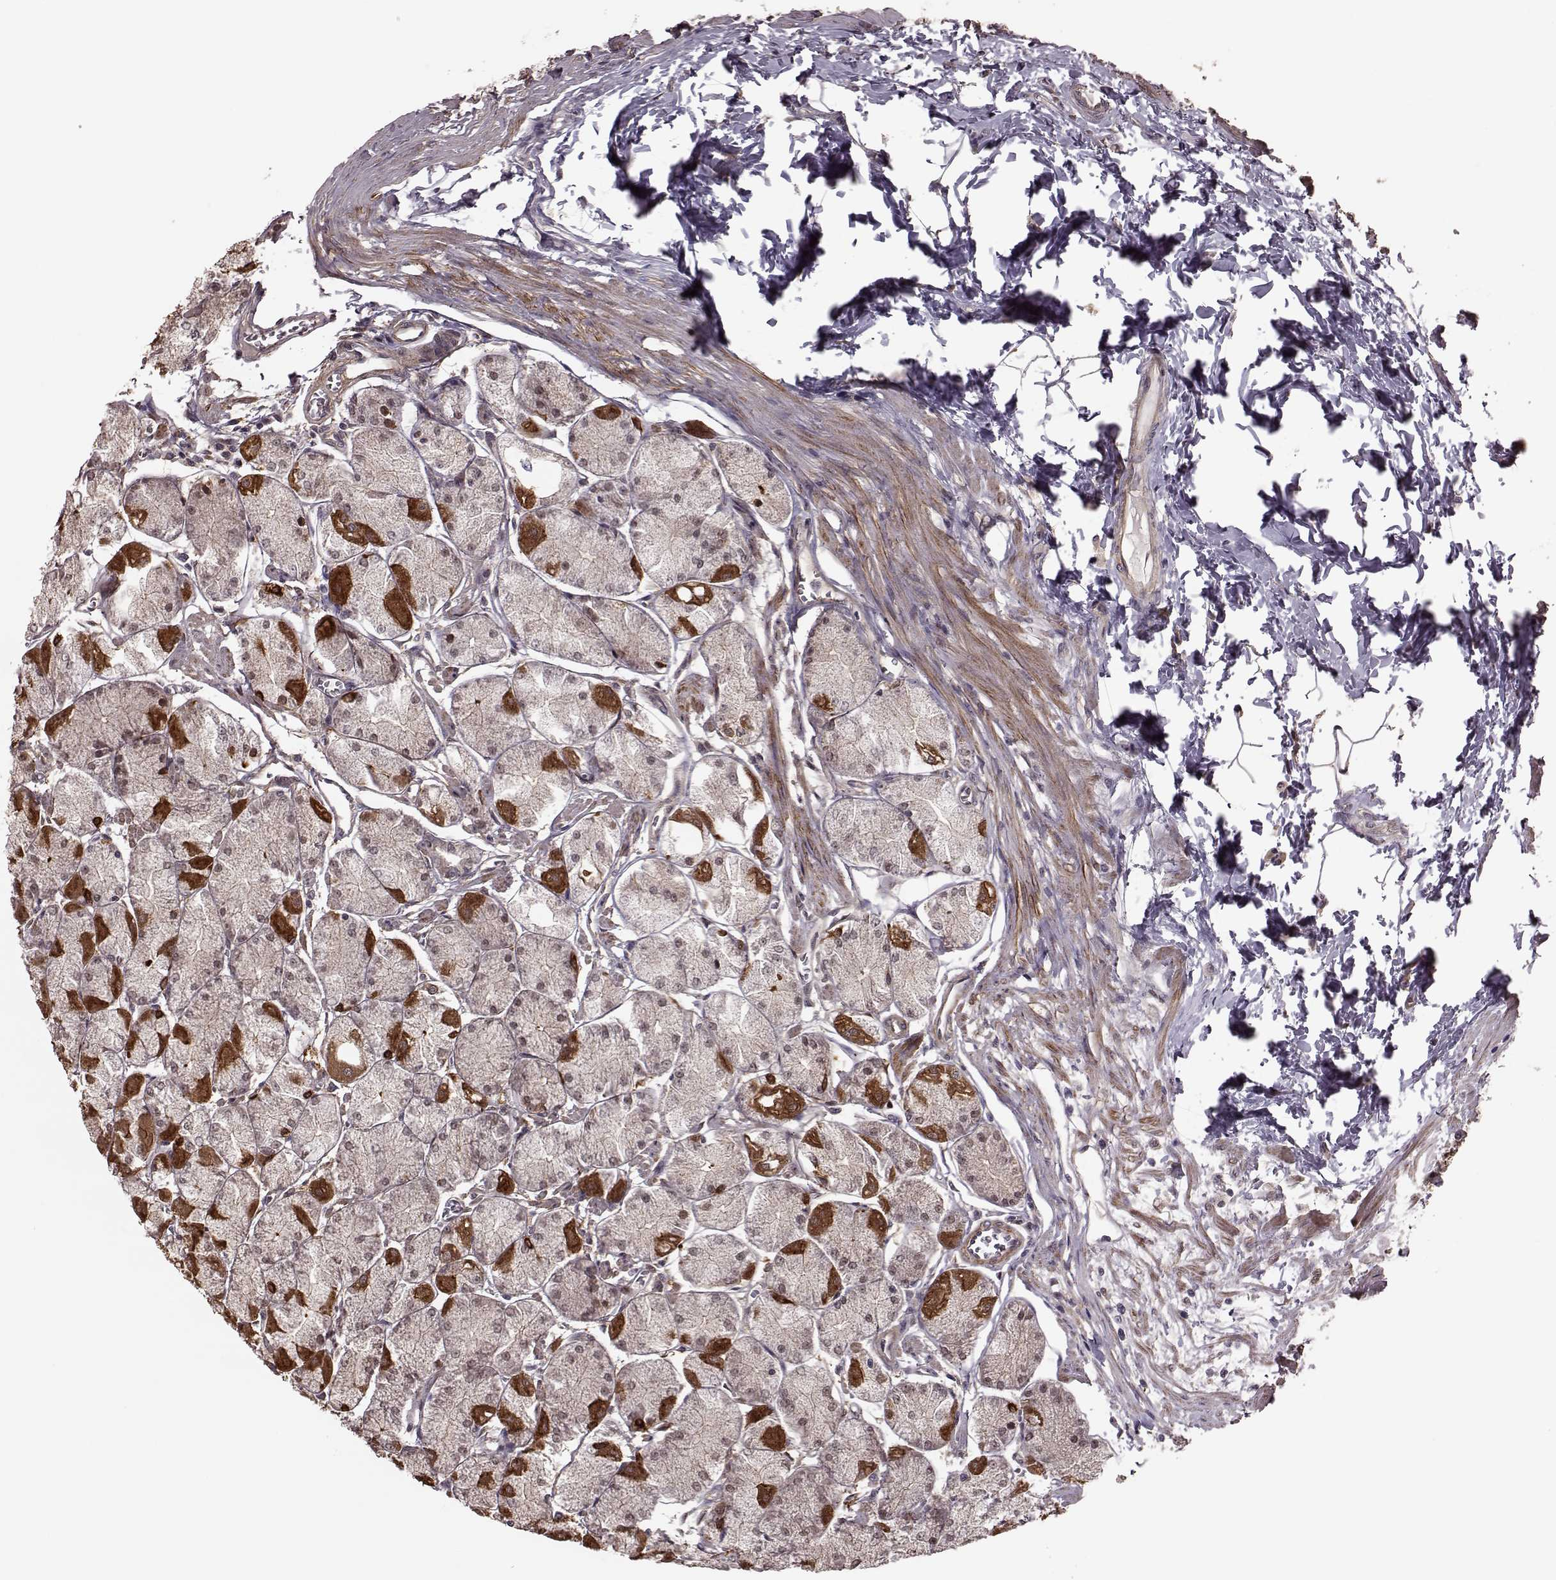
{"staining": {"intensity": "strong", "quantity": "25%-75%", "location": "cytoplasmic/membranous"}, "tissue": "stomach", "cell_type": "Glandular cells", "image_type": "normal", "snomed": [{"axis": "morphology", "description": "Normal tissue, NOS"}, {"axis": "topography", "description": "Stomach, upper"}], "caption": "High-magnification brightfield microscopy of normal stomach stained with DAB (brown) and counterstained with hematoxylin (blue). glandular cells exhibit strong cytoplasmic/membranous staining is appreciated in about25%-75% of cells. The staining was performed using DAB (3,3'-diaminobenzidine), with brown indicating positive protein expression. Nuclei are stained blue with hematoxylin.", "gene": "FNIP2", "patient": {"sex": "male", "age": 60}}